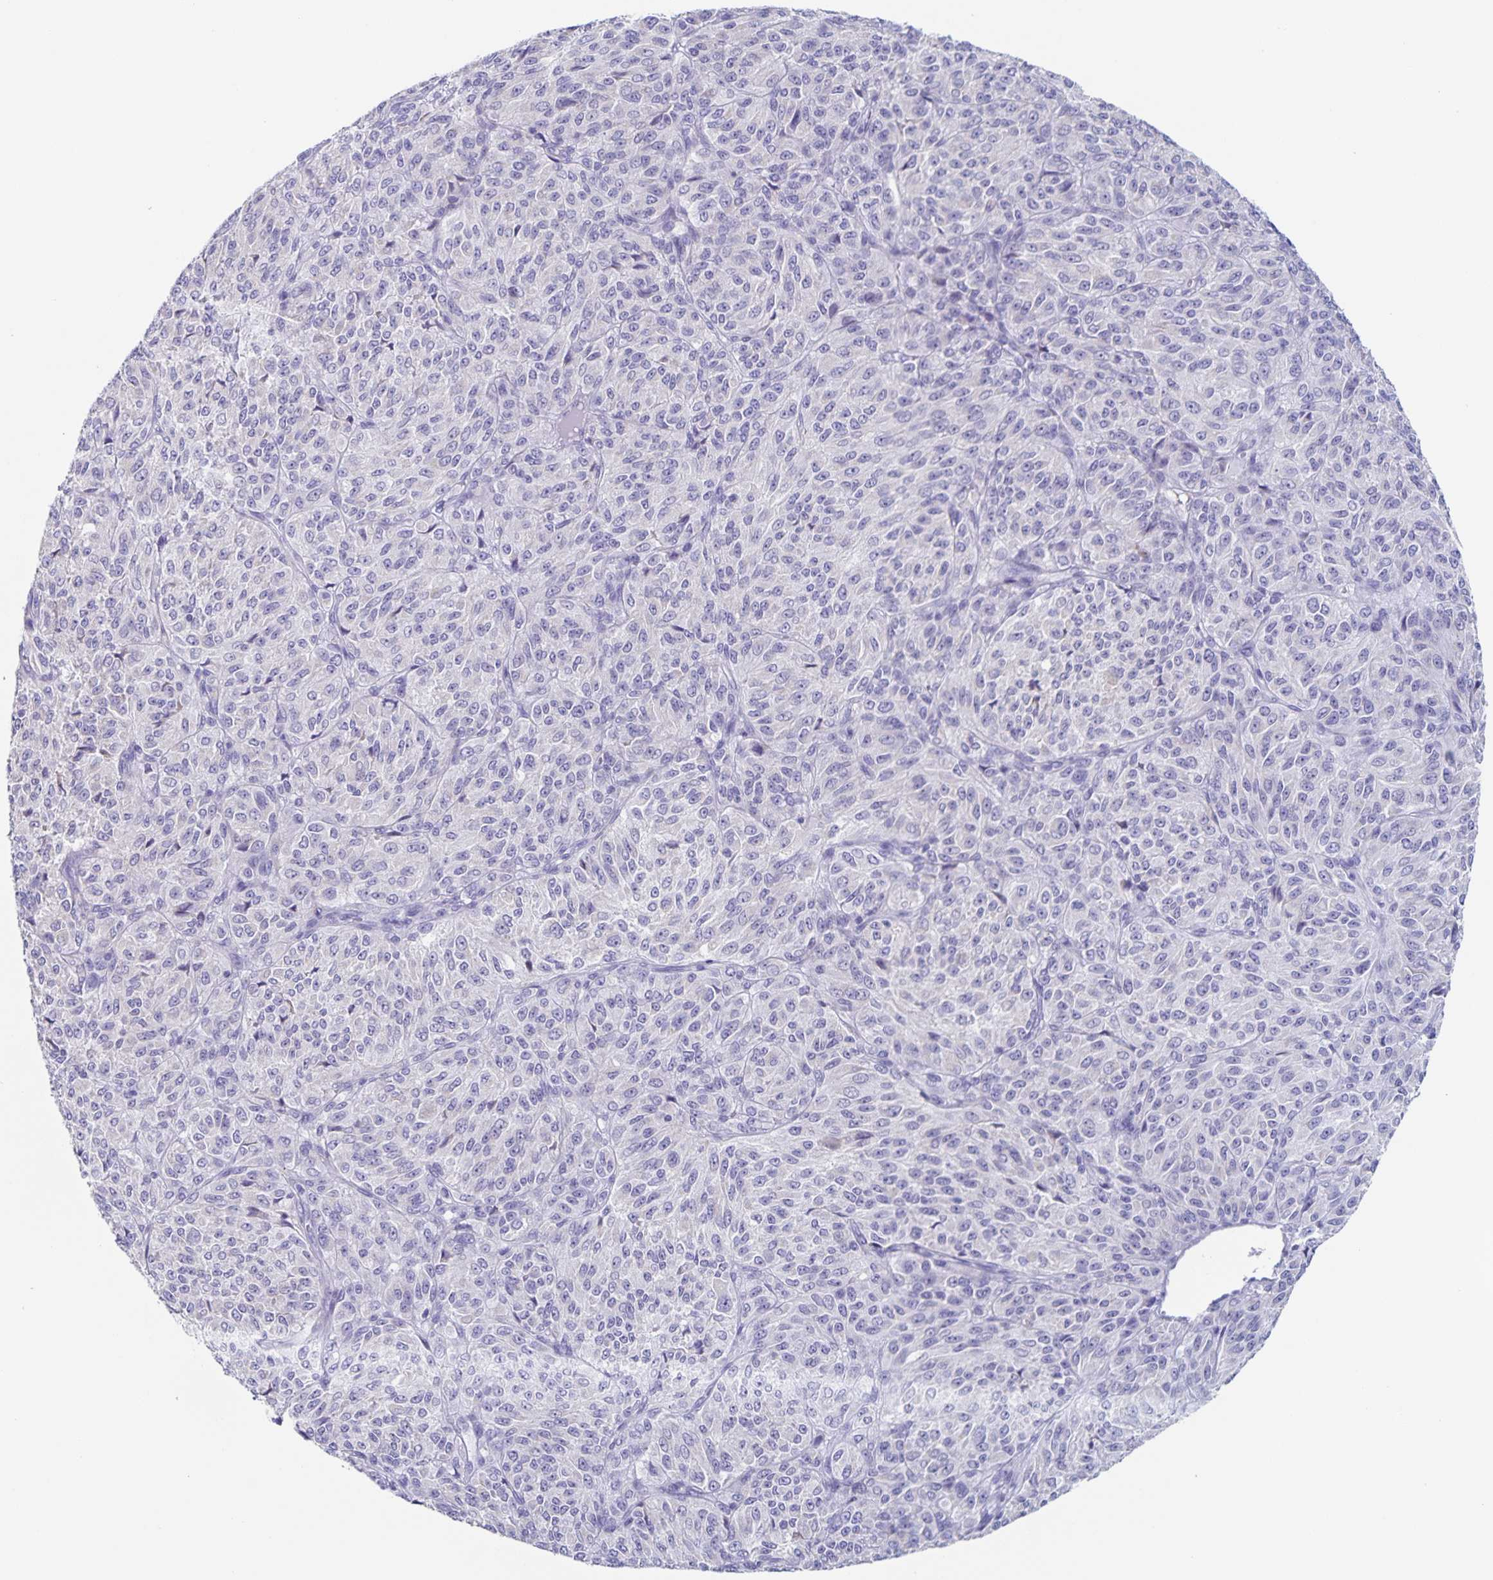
{"staining": {"intensity": "negative", "quantity": "none", "location": "none"}, "tissue": "melanoma", "cell_type": "Tumor cells", "image_type": "cancer", "snomed": [{"axis": "morphology", "description": "Malignant melanoma, Metastatic site"}, {"axis": "topography", "description": "Brain"}], "caption": "Photomicrograph shows no significant protein positivity in tumor cells of melanoma.", "gene": "RPL36A", "patient": {"sex": "female", "age": 56}}